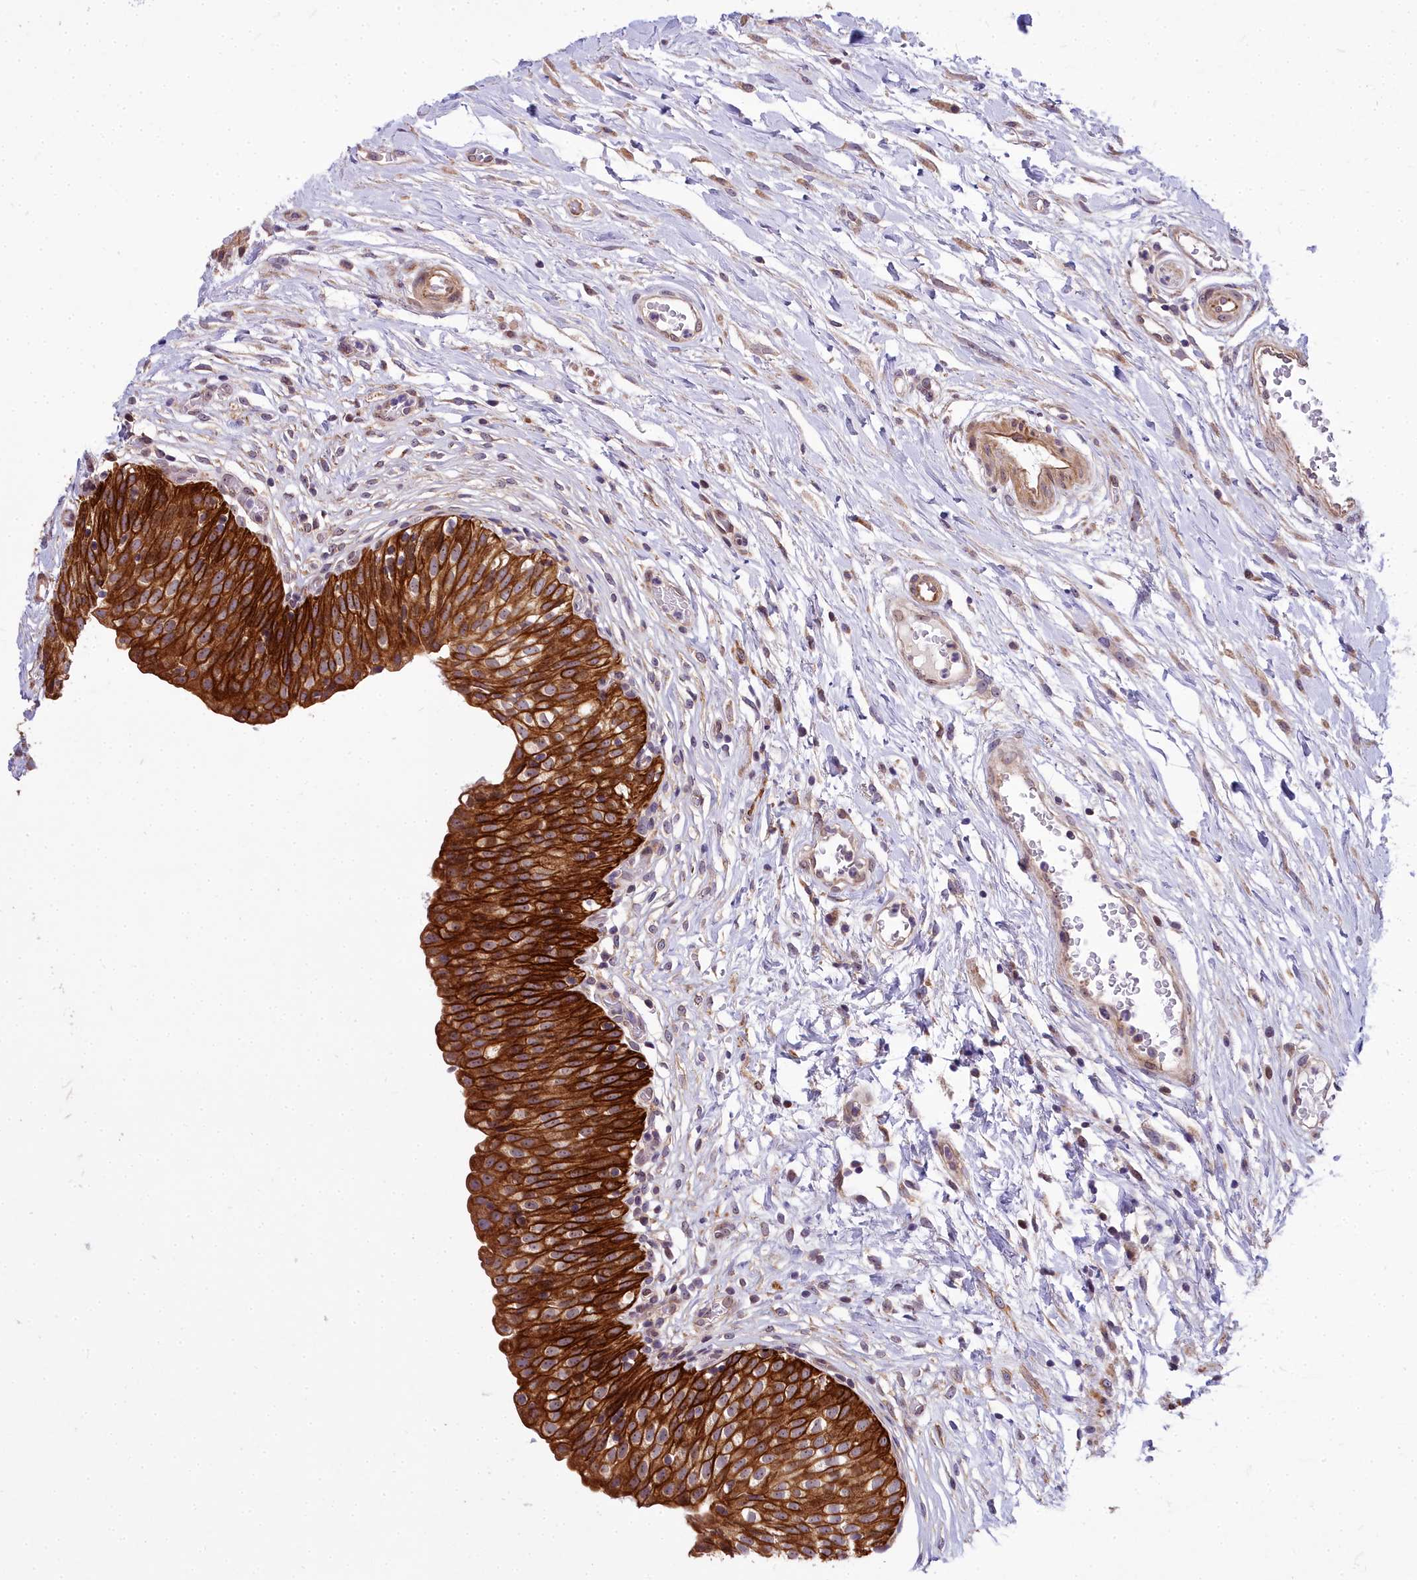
{"staining": {"intensity": "strong", "quantity": ">75%", "location": "cytoplasmic/membranous"}, "tissue": "urinary bladder", "cell_type": "Urothelial cells", "image_type": "normal", "snomed": [{"axis": "morphology", "description": "Normal tissue, NOS"}, {"axis": "topography", "description": "Urinary bladder"}], "caption": "Immunohistochemical staining of unremarkable urinary bladder reveals high levels of strong cytoplasmic/membranous staining in approximately >75% of urothelial cells.", "gene": "ABCB8", "patient": {"sex": "male", "age": 55}}